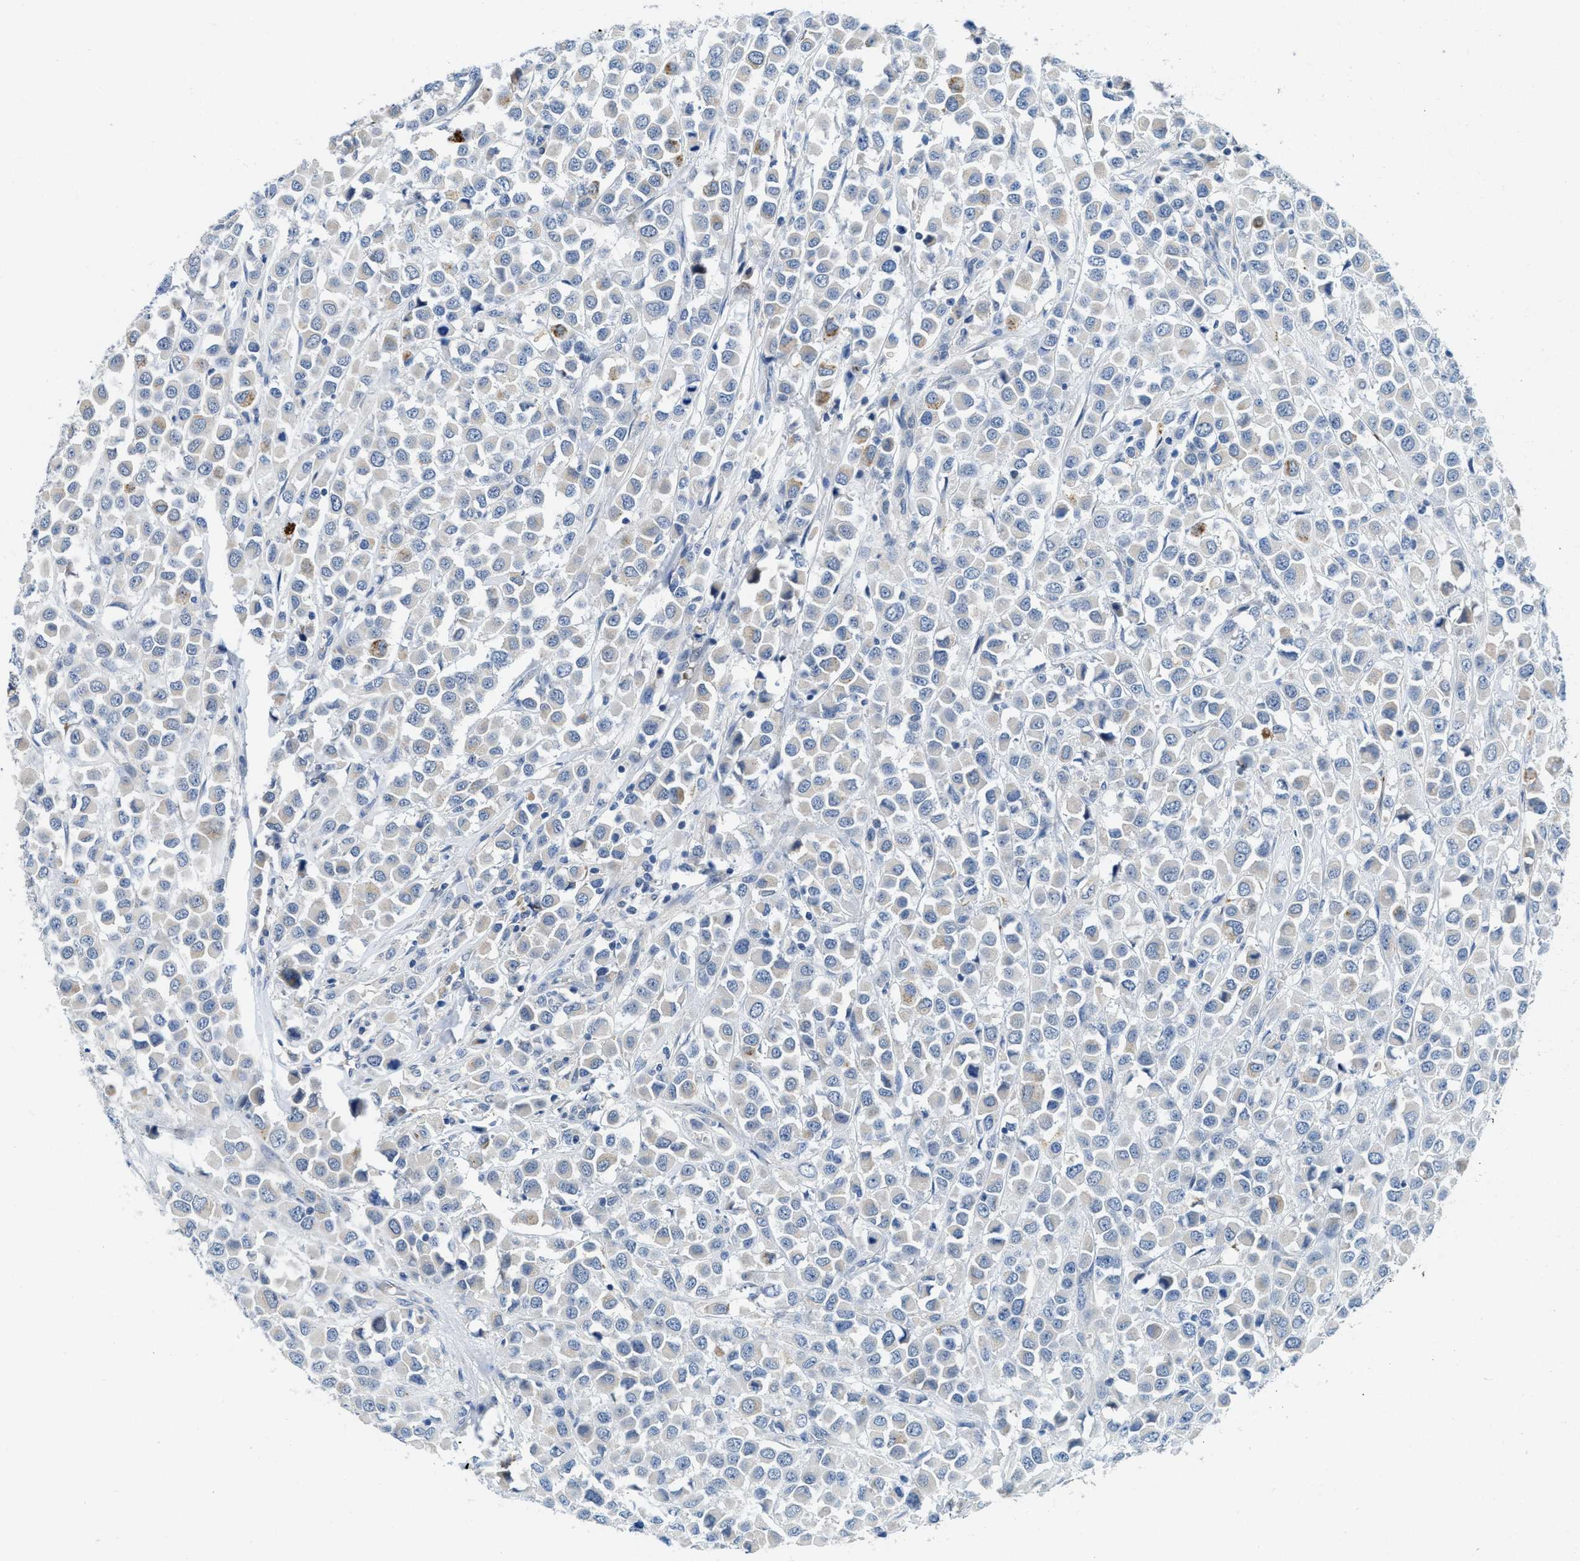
{"staining": {"intensity": "weak", "quantity": "<25%", "location": "cytoplasmic/membranous"}, "tissue": "breast cancer", "cell_type": "Tumor cells", "image_type": "cancer", "snomed": [{"axis": "morphology", "description": "Duct carcinoma"}, {"axis": "topography", "description": "Breast"}], "caption": "Breast cancer was stained to show a protein in brown. There is no significant staining in tumor cells. Brightfield microscopy of immunohistochemistry stained with DAB (brown) and hematoxylin (blue), captured at high magnification.", "gene": "TSPAN3", "patient": {"sex": "female", "age": 61}}